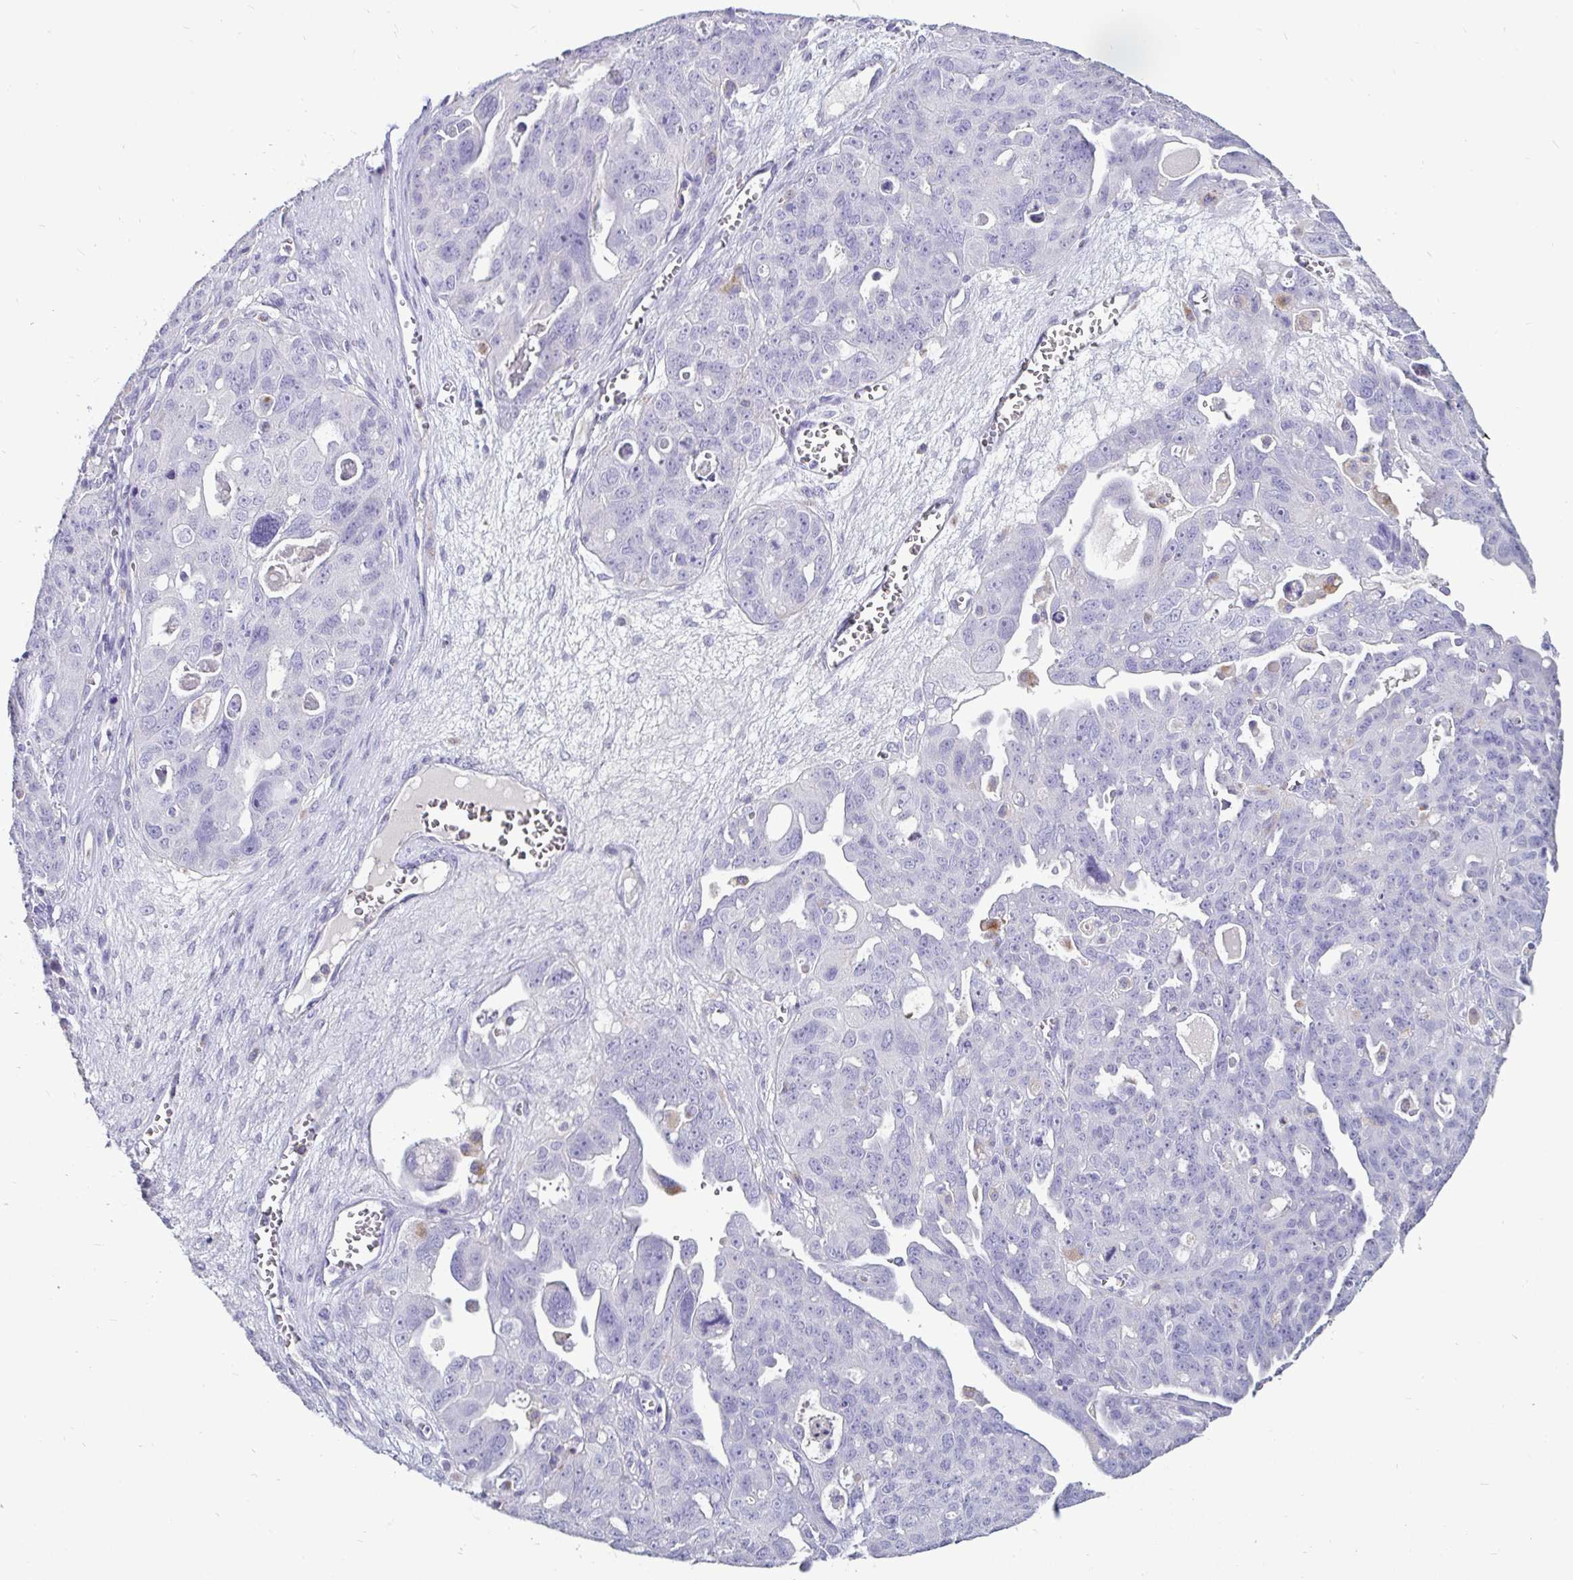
{"staining": {"intensity": "negative", "quantity": "none", "location": "none"}, "tissue": "ovarian cancer", "cell_type": "Tumor cells", "image_type": "cancer", "snomed": [{"axis": "morphology", "description": "Carcinoma, endometroid"}, {"axis": "topography", "description": "Ovary"}], "caption": "Histopathology image shows no significant protein expression in tumor cells of ovarian endometroid carcinoma.", "gene": "CTSZ", "patient": {"sex": "female", "age": 70}}